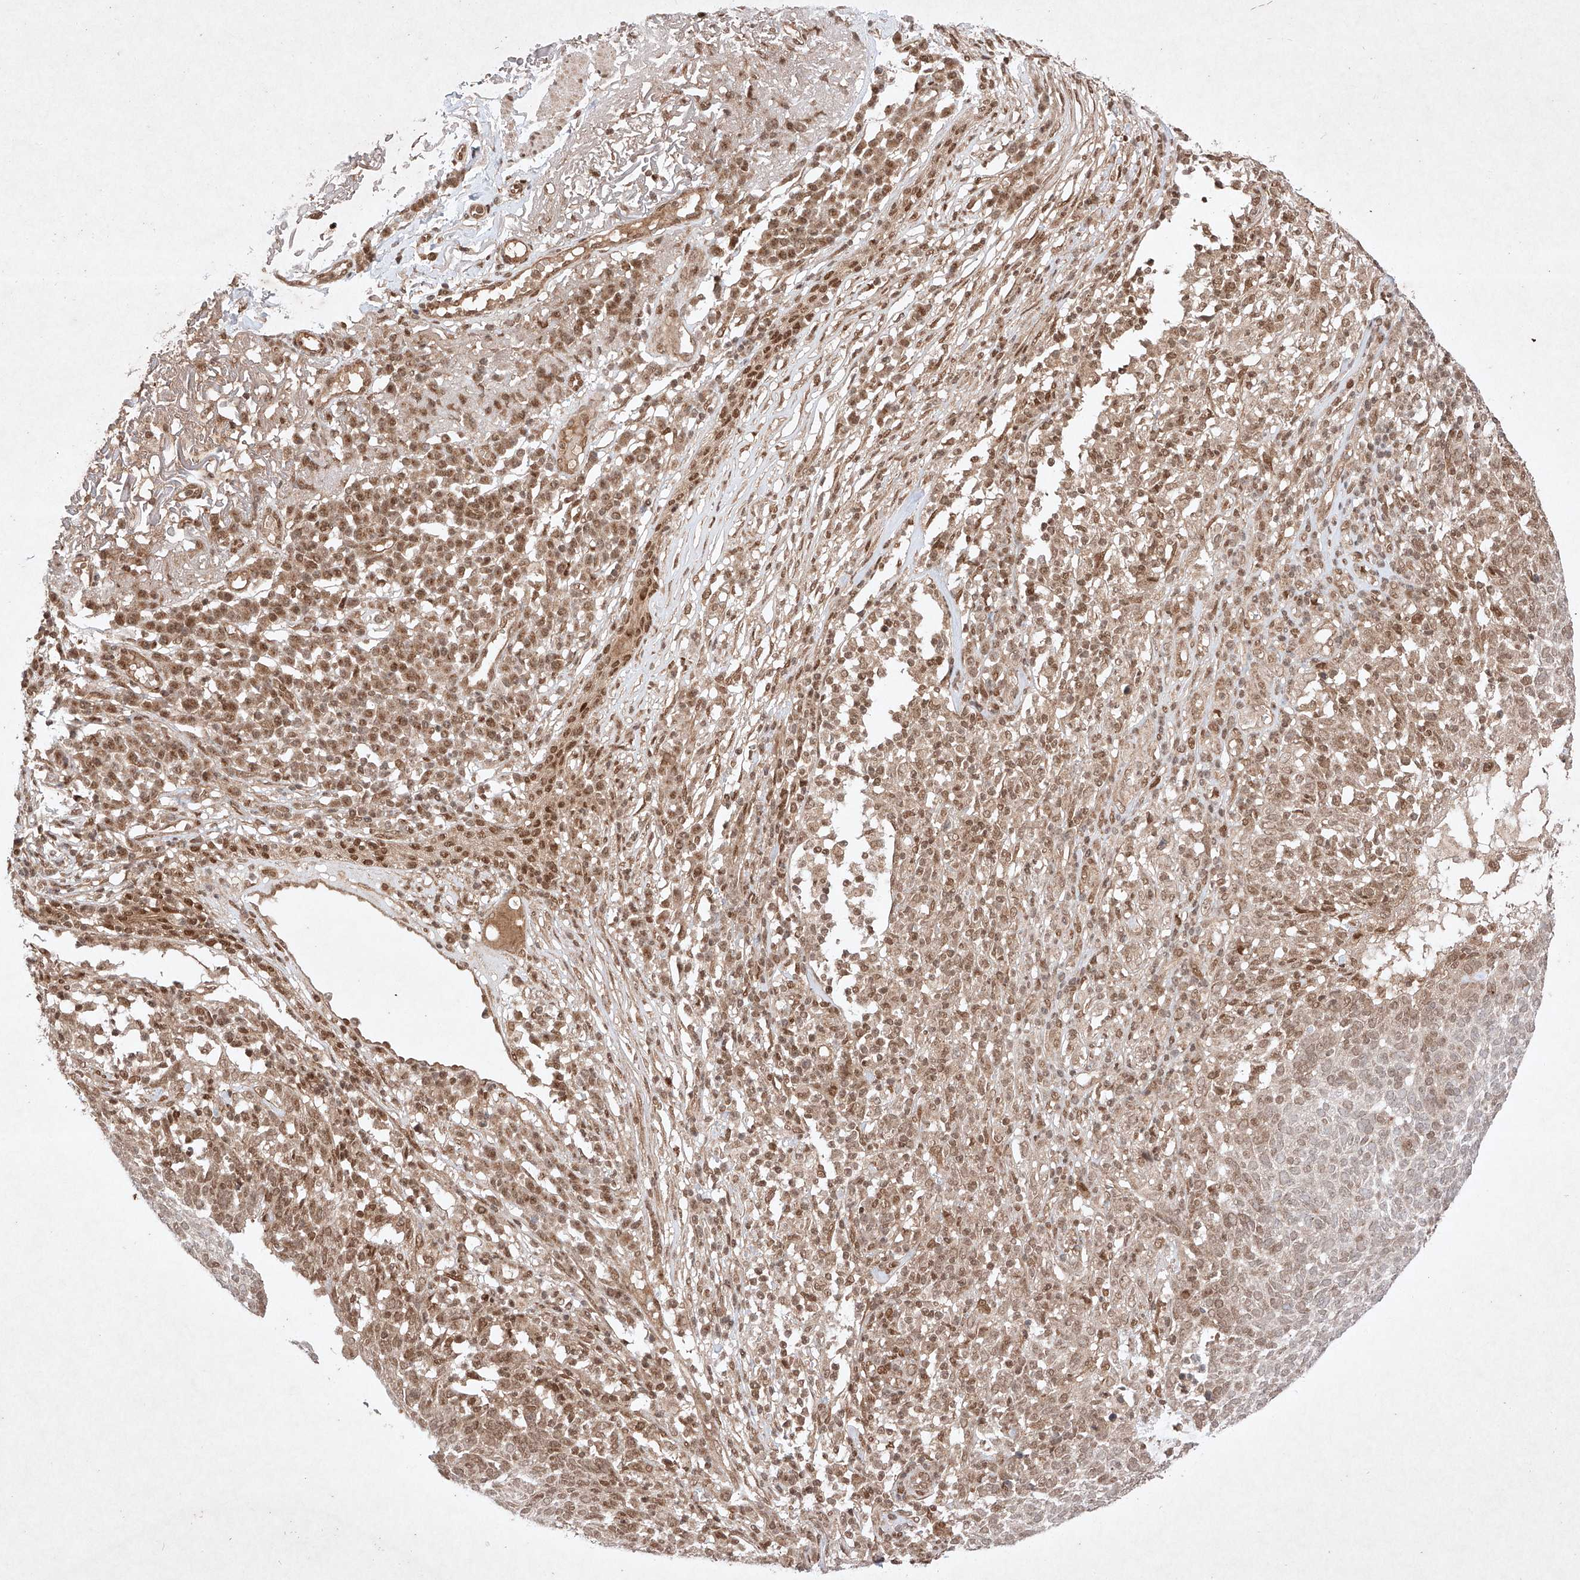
{"staining": {"intensity": "moderate", "quantity": "<25%", "location": "nuclear"}, "tissue": "skin cancer", "cell_type": "Tumor cells", "image_type": "cancer", "snomed": [{"axis": "morphology", "description": "Squamous cell carcinoma, NOS"}, {"axis": "topography", "description": "Skin"}], "caption": "Approximately <25% of tumor cells in skin cancer (squamous cell carcinoma) show moderate nuclear protein expression as visualized by brown immunohistochemical staining.", "gene": "RNF31", "patient": {"sex": "female", "age": 90}}